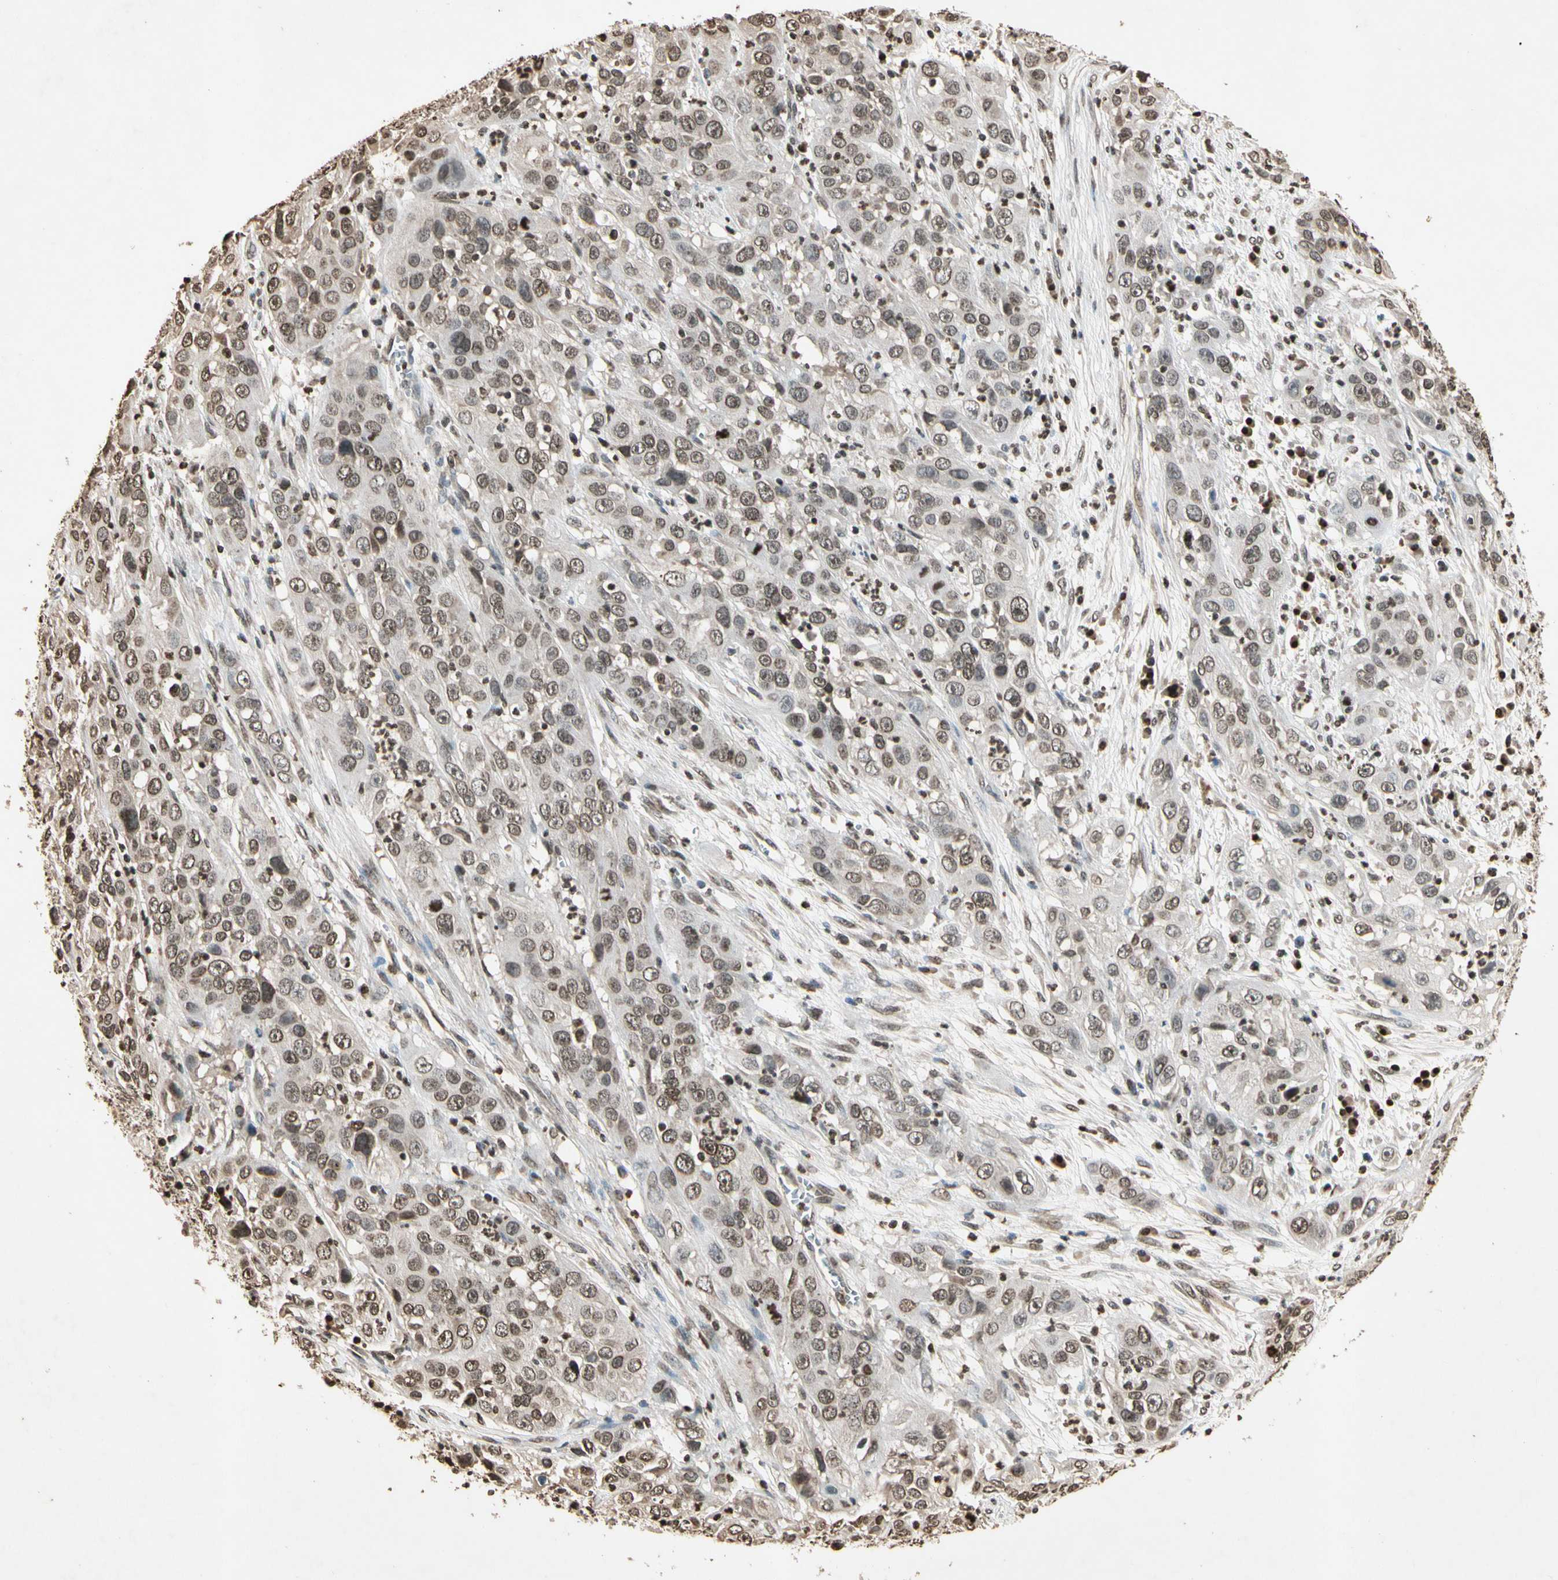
{"staining": {"intensity": "weak", "quantity": "25%-75%", "location": "nuclear"}, "tissue": "cervical cancer", "cell_type": "Tumor cells", "image_type": "cancer", "snomed": [{"axis": "morphology", "description": "Squamous cell carcinoma, NOS"}, {"axis": "topography", "description": "Cervix"}], "caption": "The photomicrograph reveals staining of cervical squamous cell carcinoma, revealing weak nuclear protein positivity (brown color) within tumor cells.", "gene": "TOP1", "patient": {"sex": "female", "age": 32}}